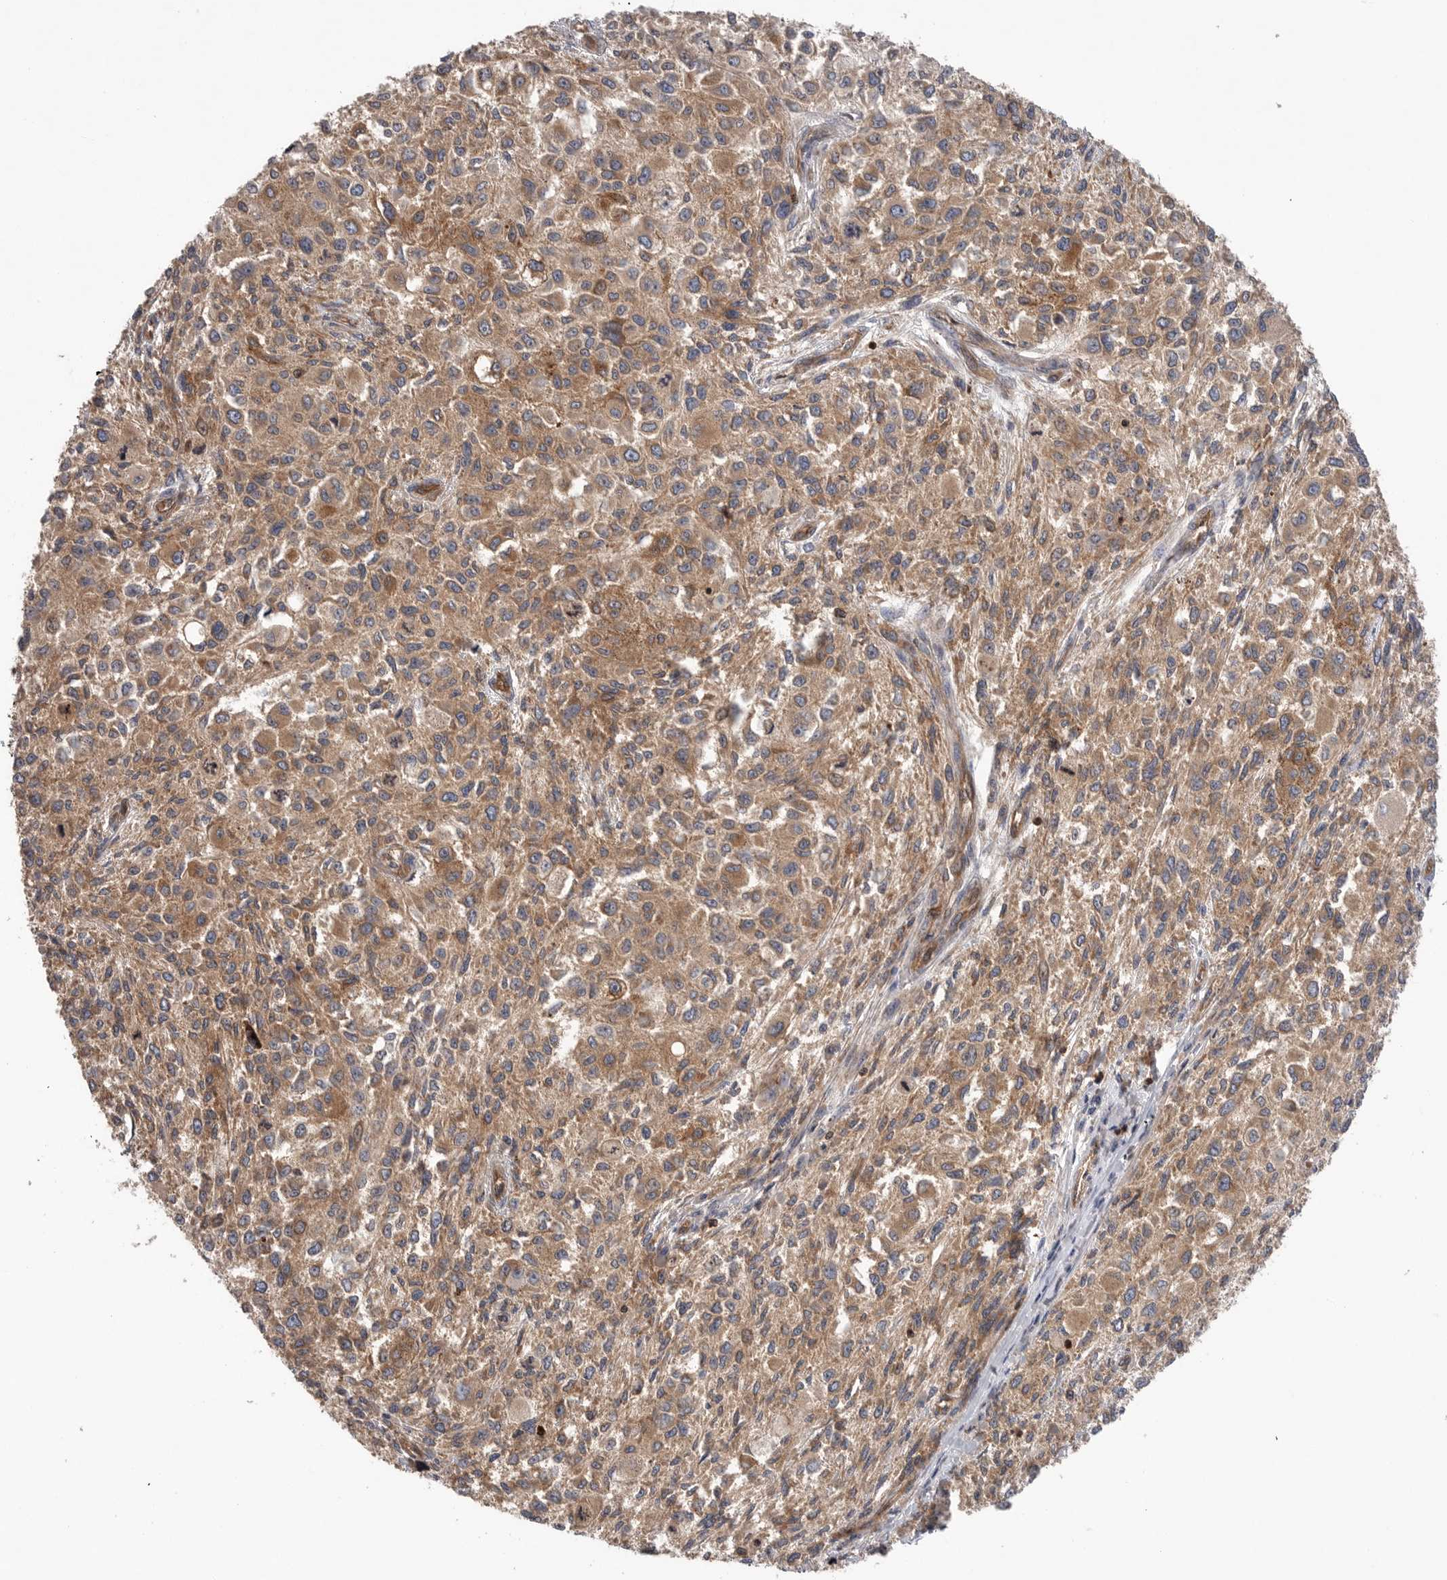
{"staining": {"intensity": "moderate", "quantity": ">75%", "location": "cytoplasmic/membranous"}, "tissue": "melanoma", "cell_type": "Tumor cells", "image_type": "cancer", "snomed": [{"axis": "morphology", "description": "Necrosis, NOS"}, {"axis": "morphology", "description": "Malignant melanoma, NOS"}, {"axis": "topography", "description": "Skin"}], "caption": "Moderate cytoplasmic/membranous protein positivity is seen in about >75% of tumor cells in melanoma.", "gene": "PRKCH", "patient": {"sex": "female", "age": 87}}